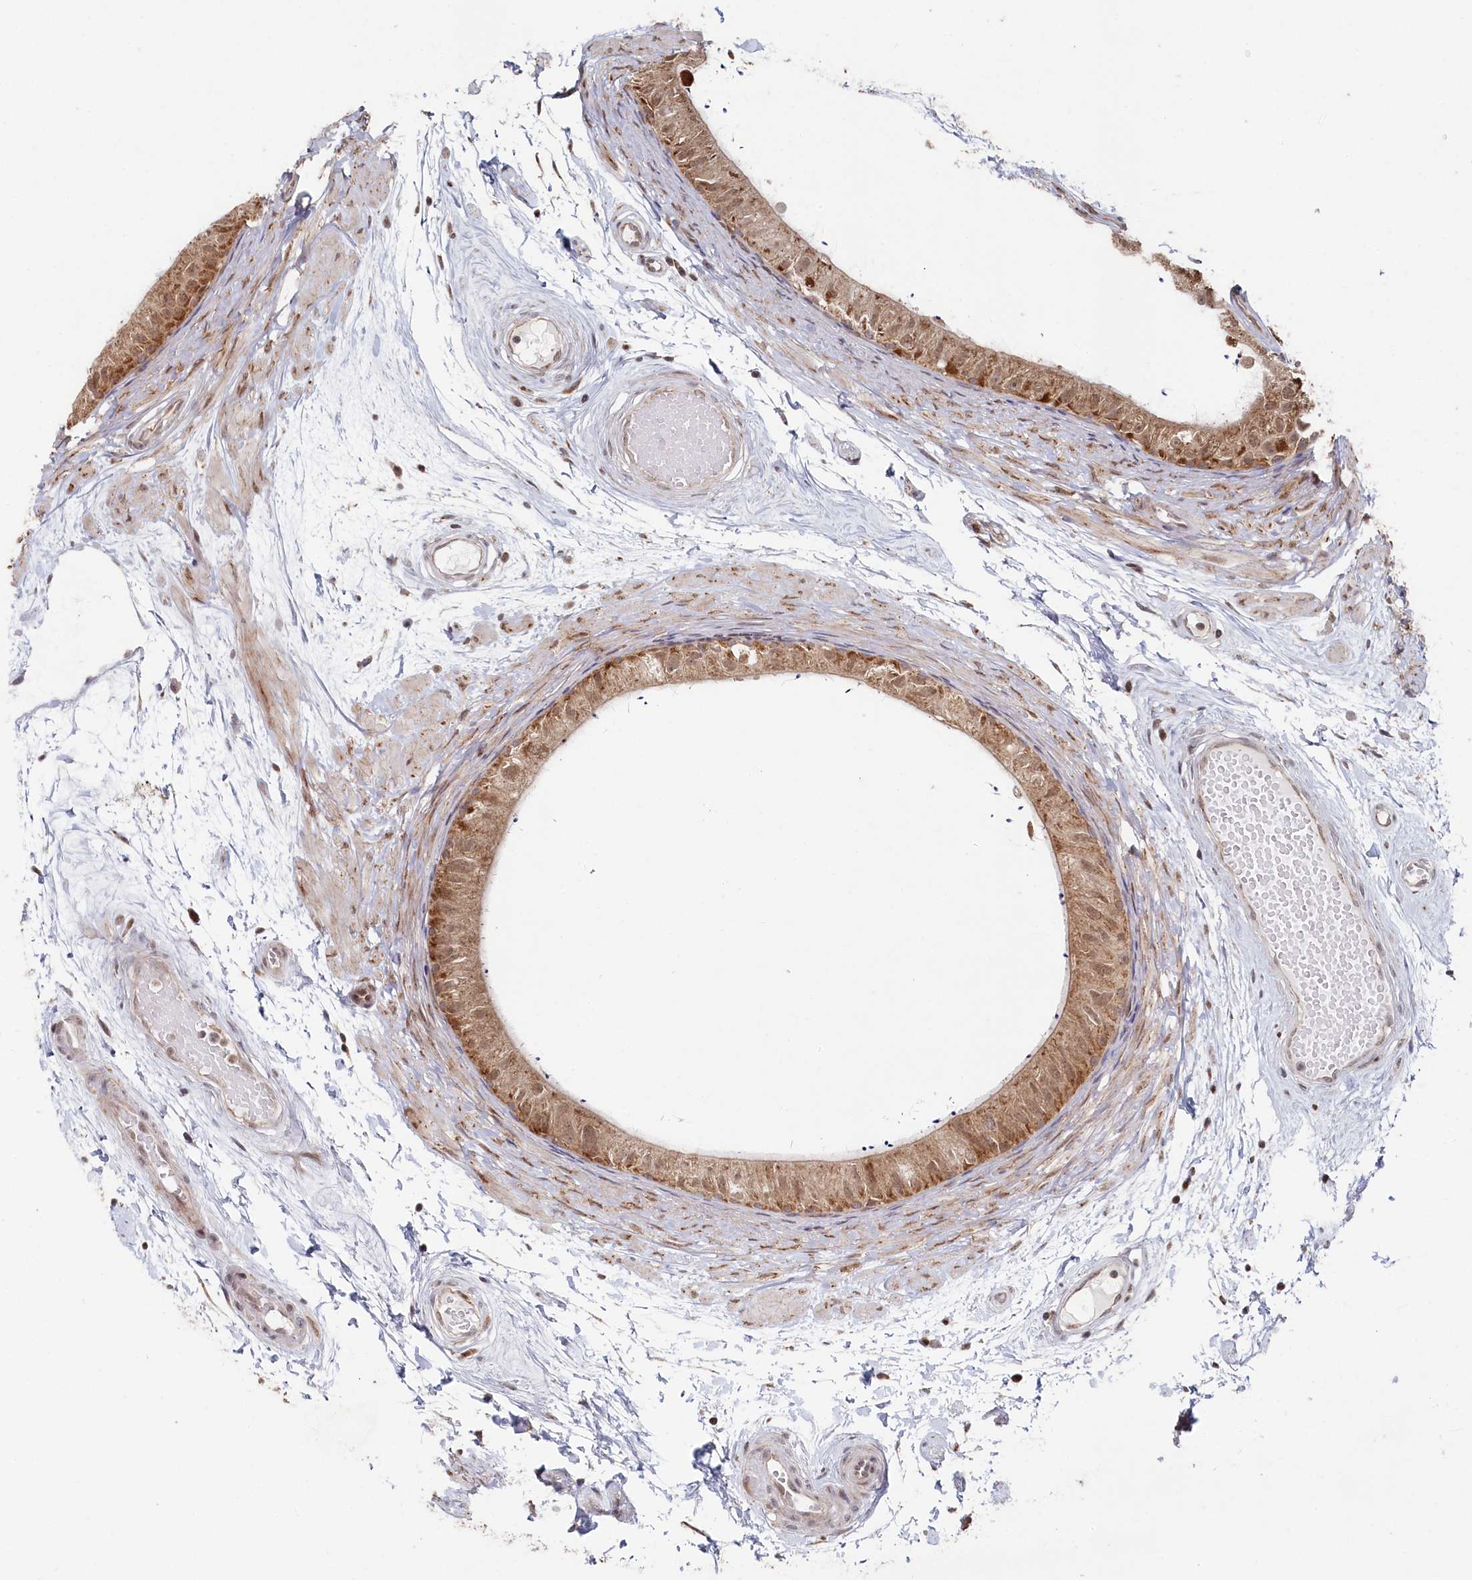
{"staining": {"intensity": "moderate", "quantity": ">75%", "location": "cytoplasmic/membranous"}, "tissue": "epididymis", "cell_type": "Glandular cells", "image_type": "normal", "snomed": [{"axis": "morphology", "description": "Normal tissue, NOS"}, {"axis": "topography", "description": "Epididymis"}], "caption": "Immunohistochemistry histopathology image of benign human epididymis stained for a protein (brown), which reveals medium levels of moderate cytoplasmic/membranous positivity in about >75% of glandular cells.", "gene": "WAPL", "patient": {"sex": "male", "age": 50}}